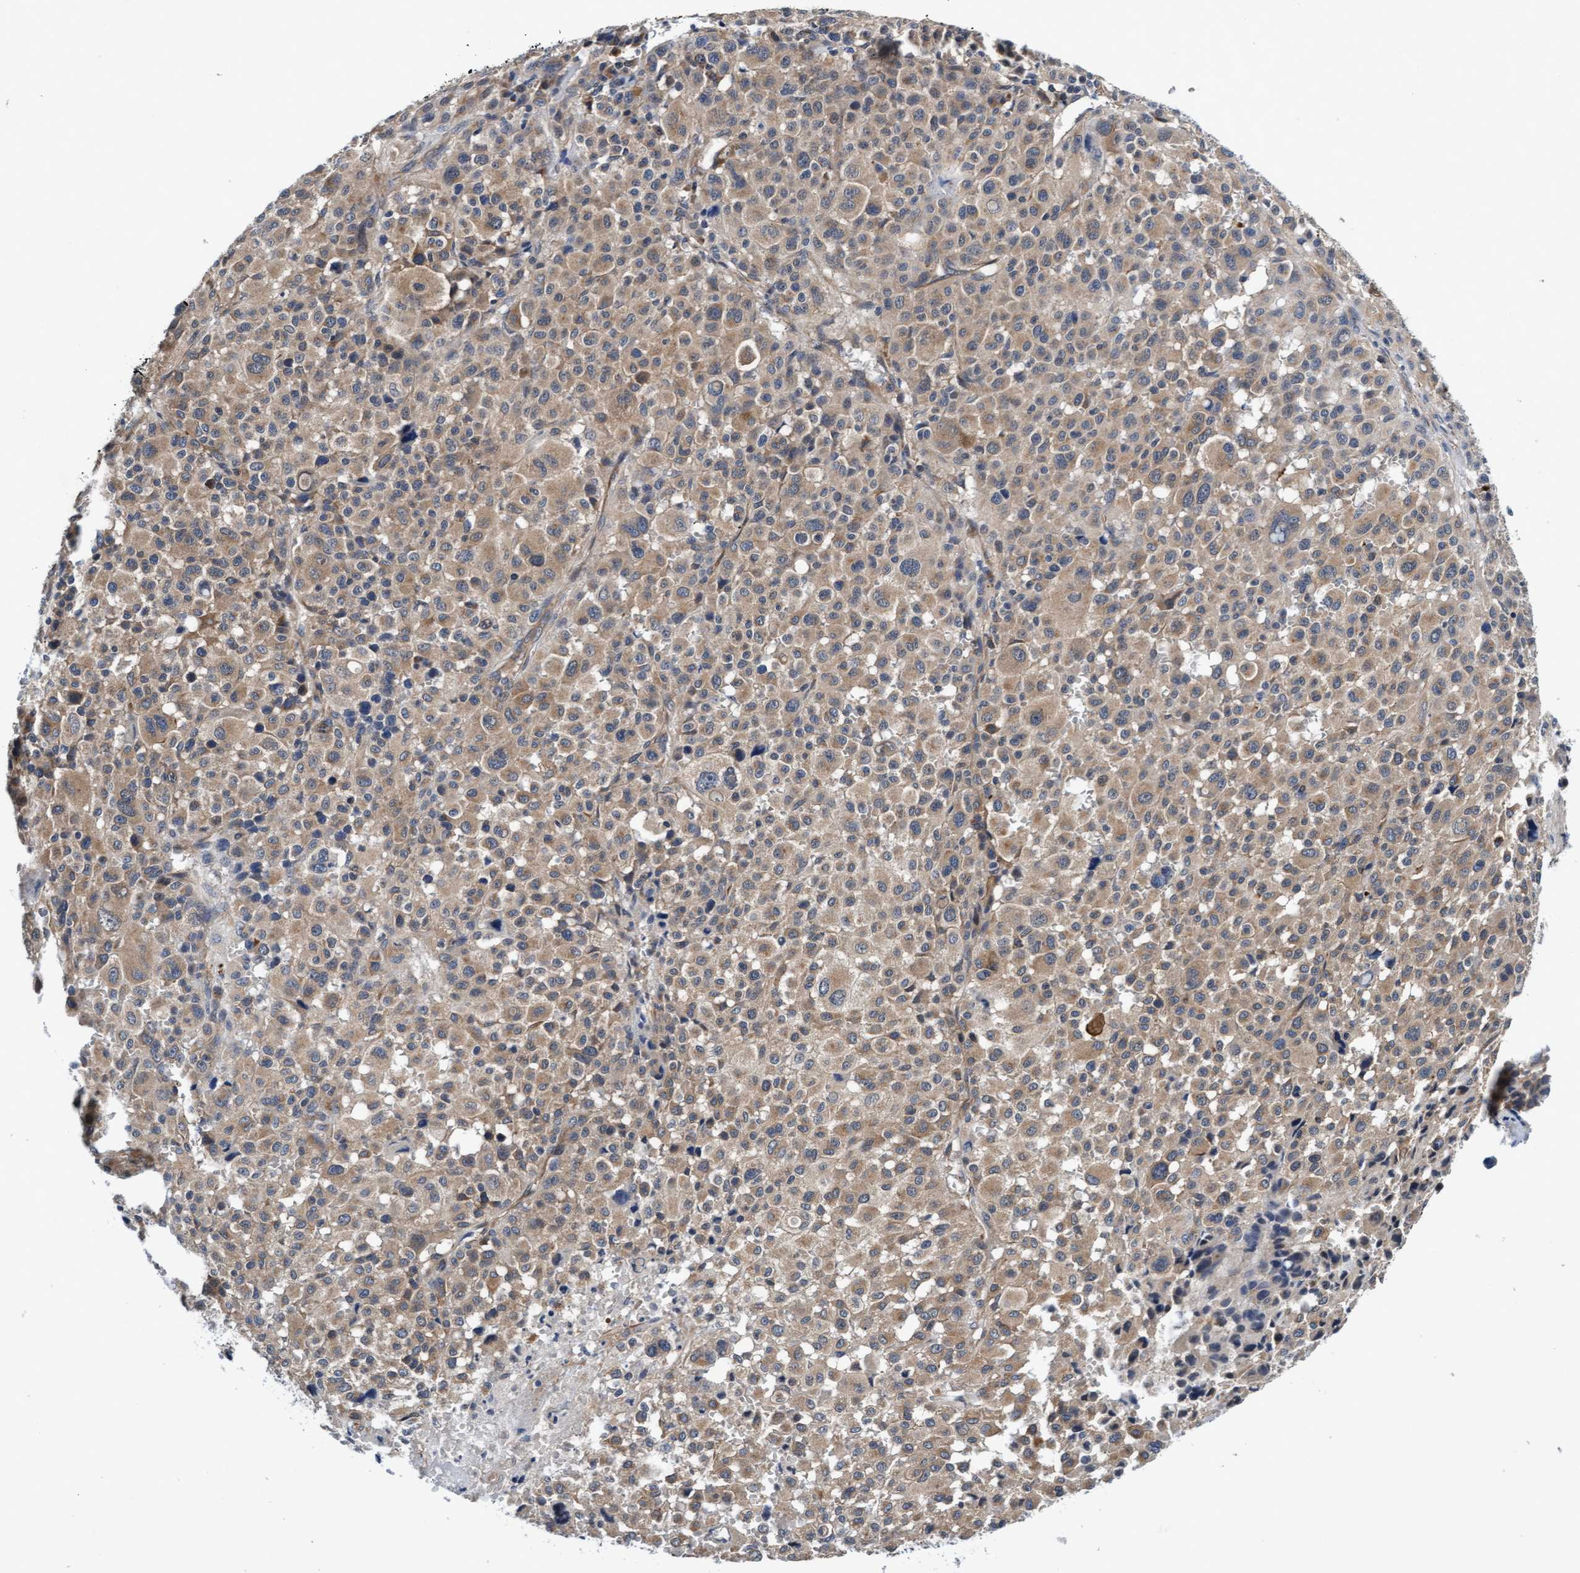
{"staining": {"intensity": "moderate", "quantity": ">75%", "location": "cytoplasmic/membranous"}, "tissue": "melanoma", "cell_type": "Tumor cells", "image_type": "cancer", "snomed": [{"axis": "morphology", "description": "Malignant melanoma, Metastatic site"}, {"axis": "topography", "description": "Skin"}], "caption": "A histopathology image of melanoma stained for a protein shows moderate cytoplasmic/membranous brown staining in tumor cells.", "gene": "EFCAB13", "patient": {"sex": "female", "age": 74}}